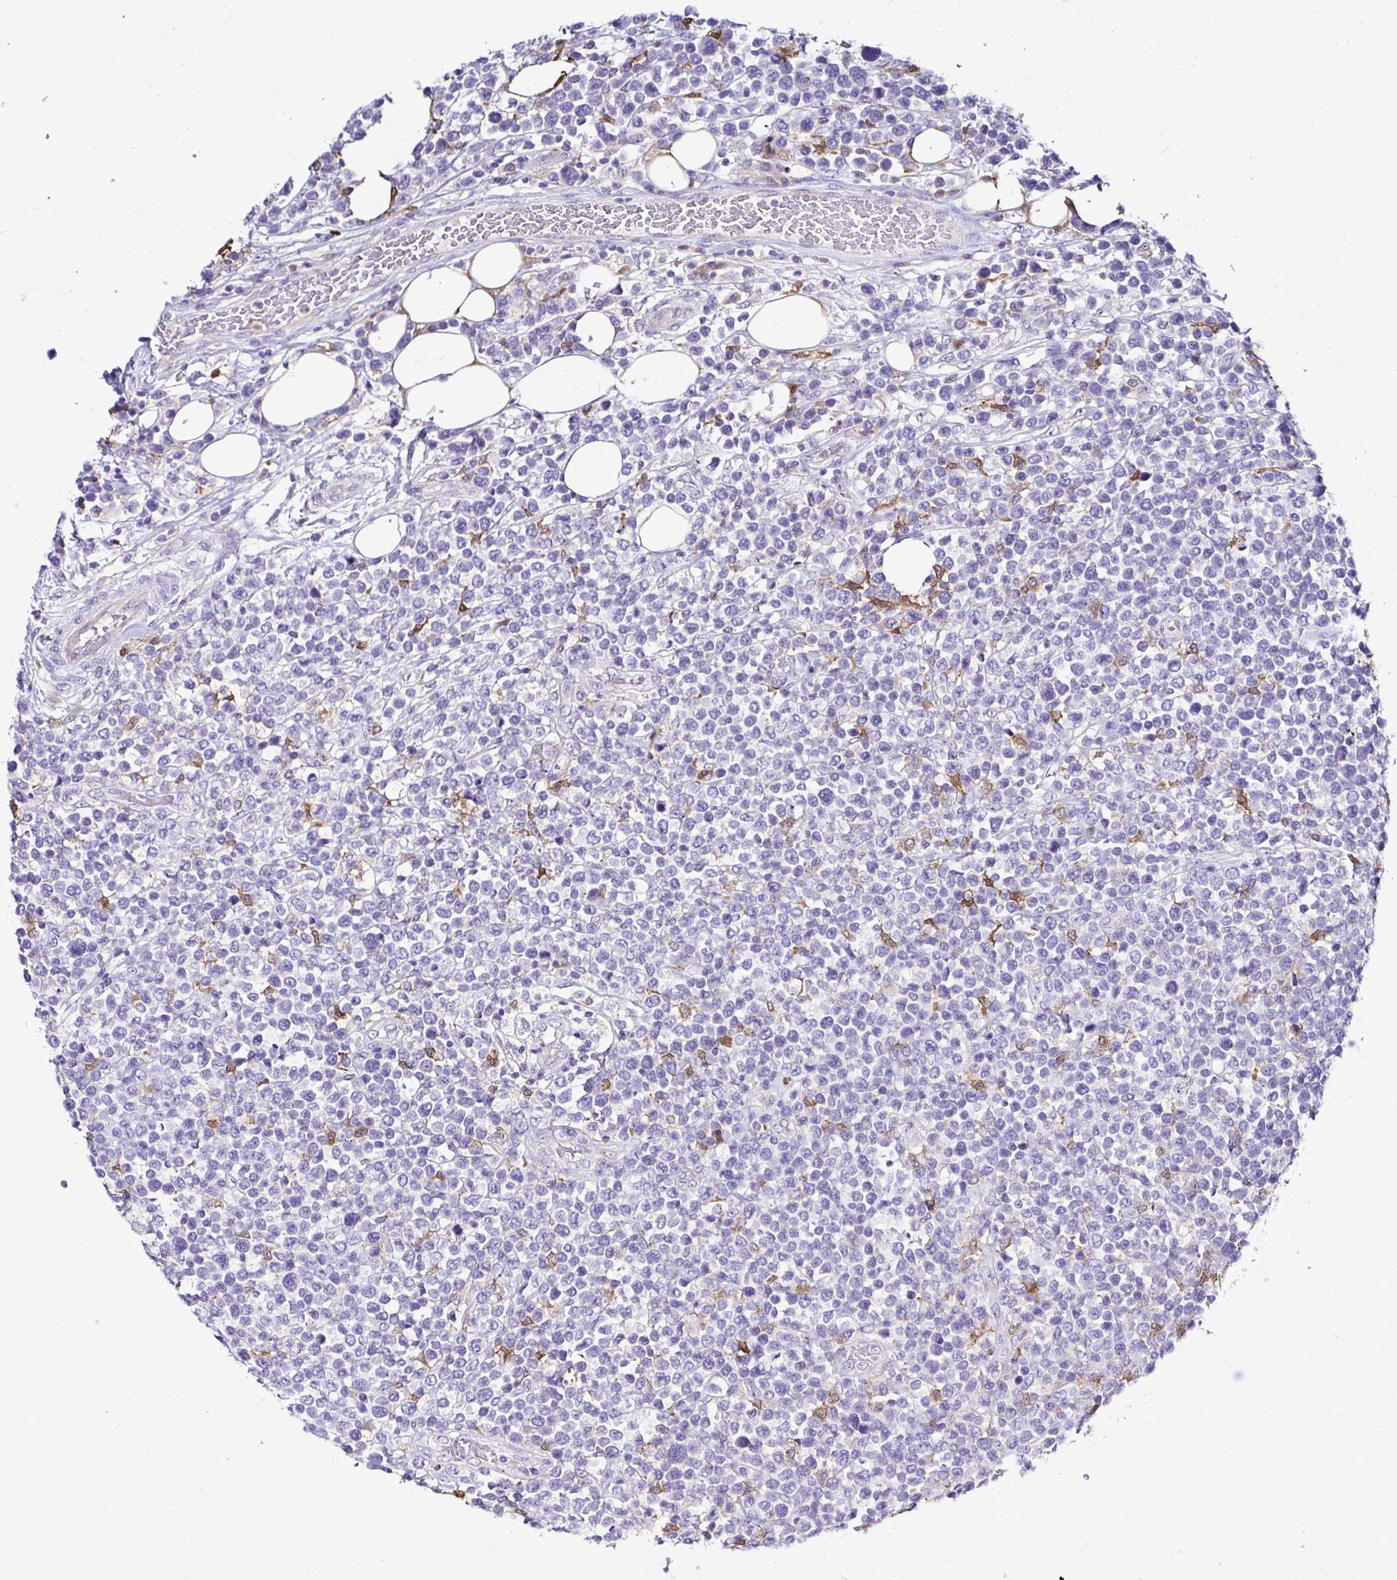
{"staining": {"intensity": "negative", "quantity": "none", "location": "none"}, "tissue": "lymphoma", "cell_type": "Tumor cells", "image_type": "cancer", "snomed": [{"axis": "morphology", "description": "Malignant lymphoma, non-Hodgkin's type, Low grade"}, {"axis": "topography", "description": "Lymph node"}], "caption": "Lymphoma was stained to show a protein in brown. There is no significant expression in tumor cells.", "gene": "IDH1", "patient": {"sex": "male", "age": 60}}